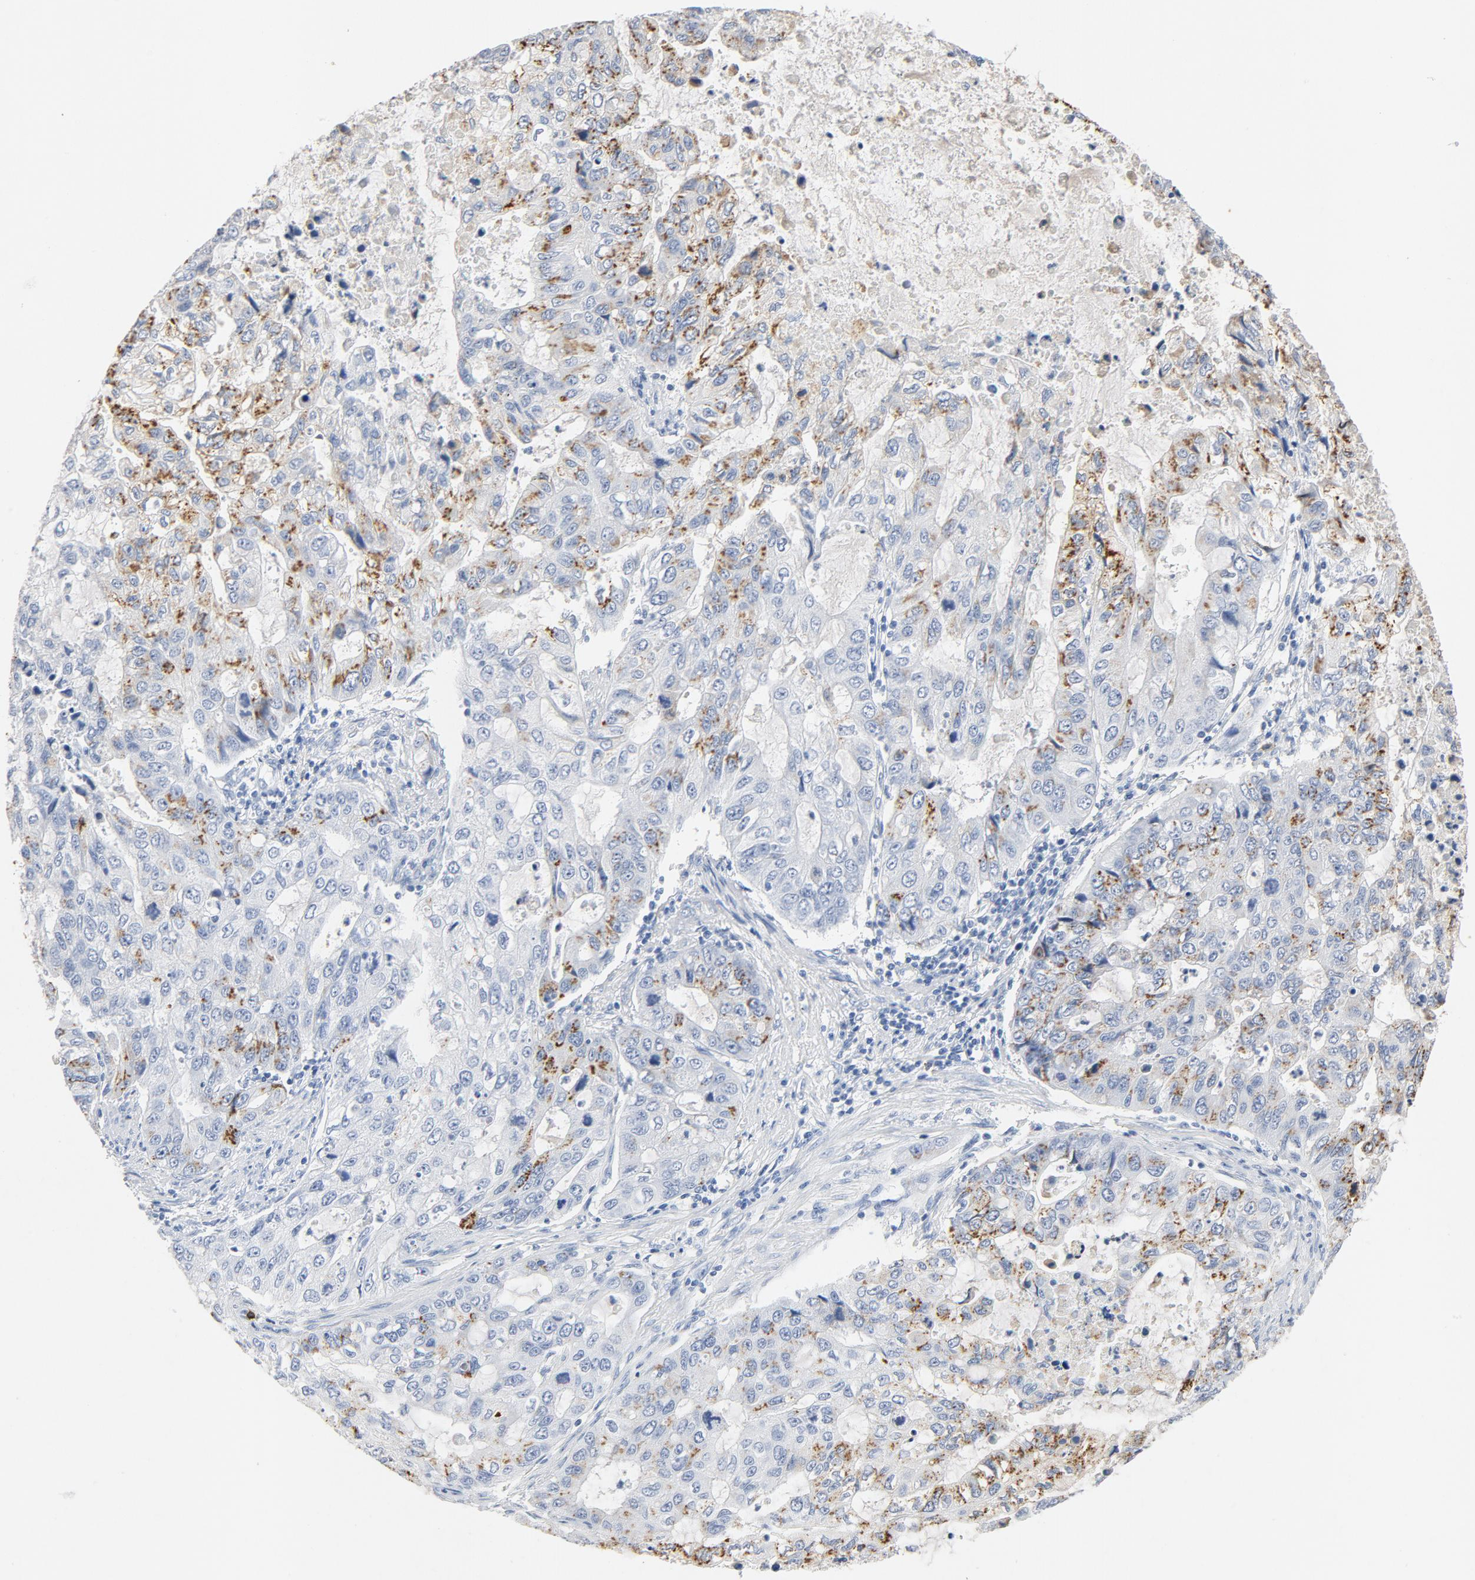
{"staining": {"intensity": "moderate", "quantity": "25%-75%", "location": "cytoplasmic/membranous"}, "tissue": "stomach cancer", "cell_type": "Tumor cells", "image_type": "cancer", "snomed": [{"axis": "morphology", "description": "Adenocarcinoma, NOS"}, {"axis": "topography", "description": "Stomach, upper"}], "caption": "Stomach cancer (adenocarcinoma) stained with immunohistochemistry (IHC) displays moderate cytoplasmic/membranous positivity in approximately 25%-75% of tumor cells.", "gene": "PTPRB", "patient": {"sex": "female", "age": 52}}